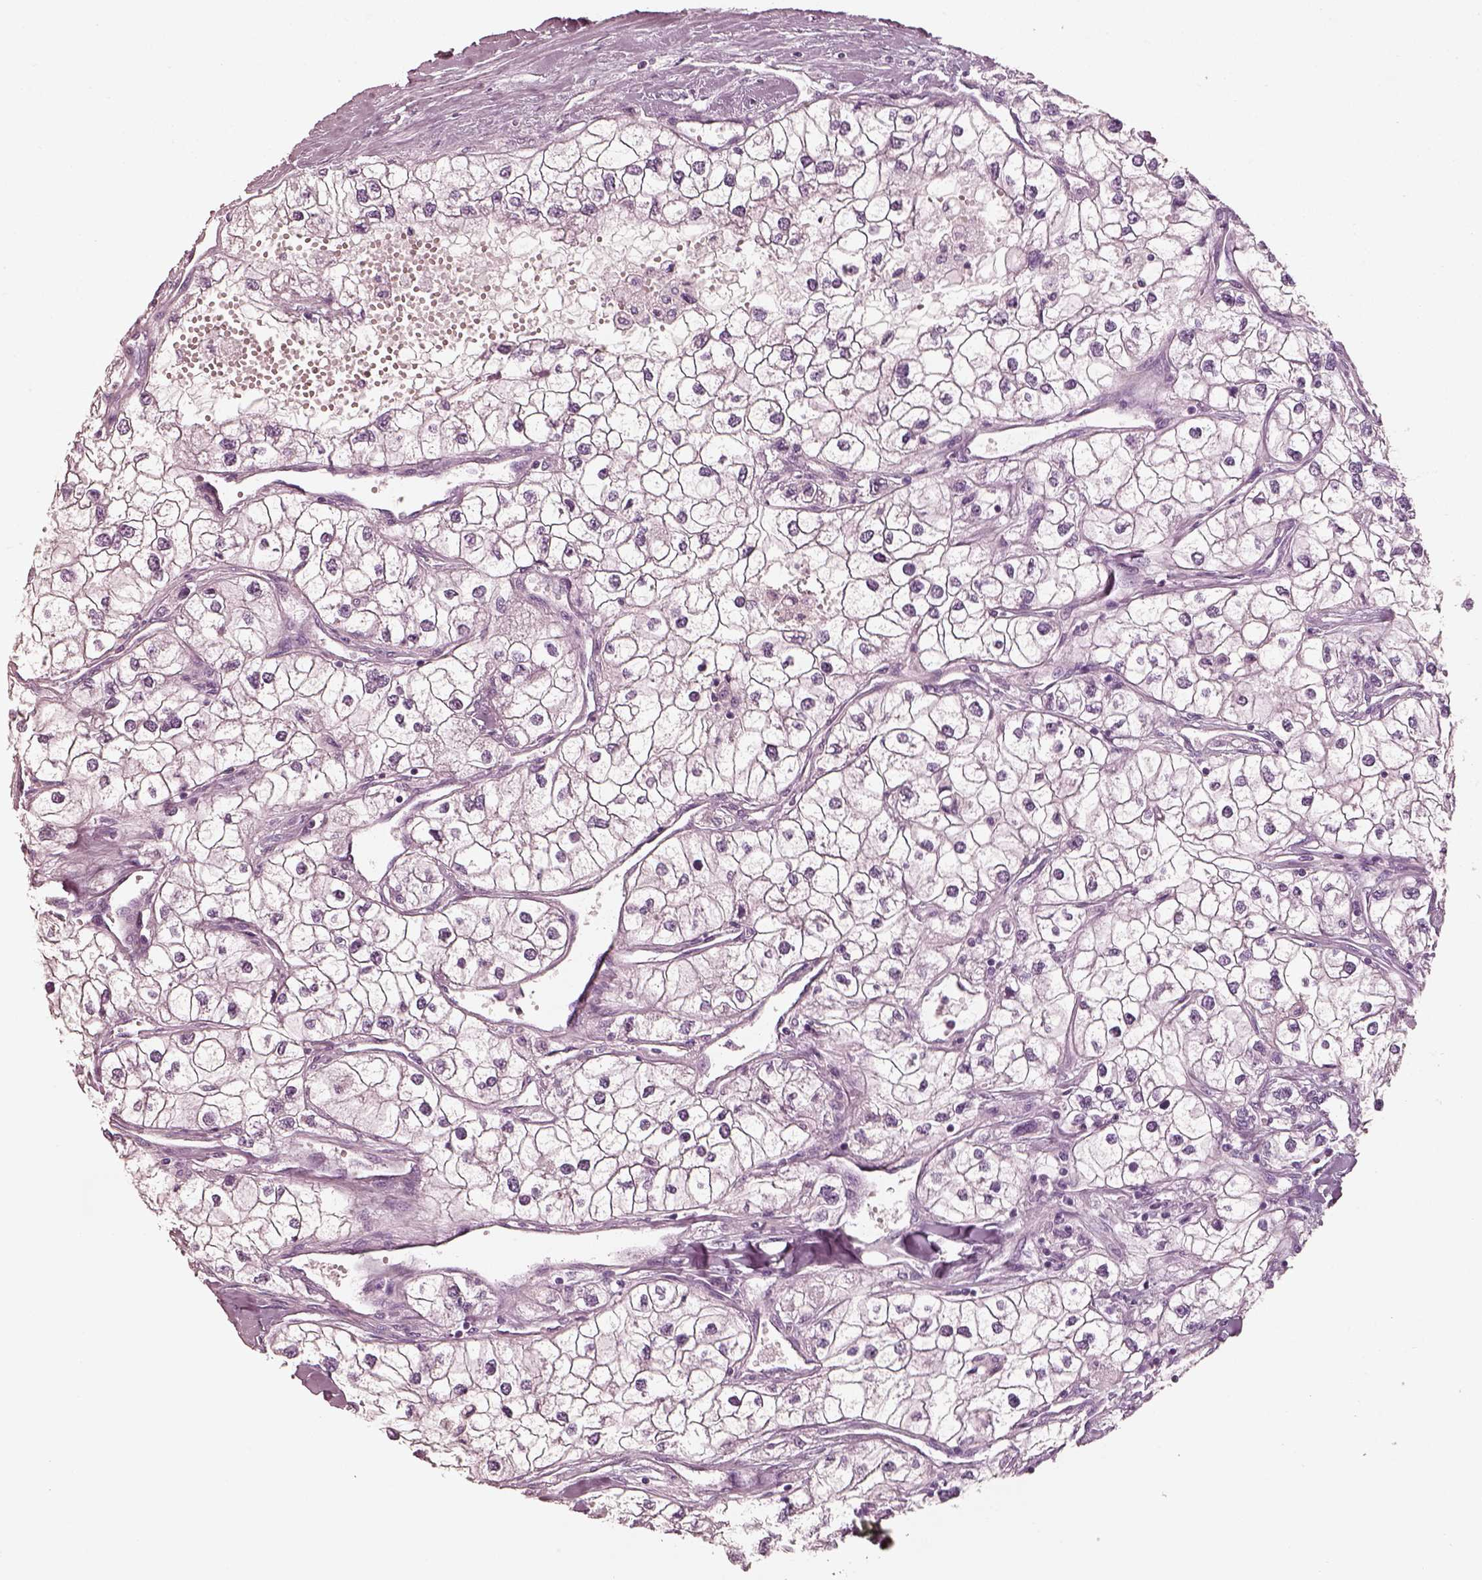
{"staining": {"intensity": "negative", "quantity": "none", "location": "none"}, "tissue": "renal cancer", "cell_type": "Tumor cells", "image_type": "cancer", "snomed": [{"axis": "morphology", "description": "Adenocarcinoma, NOS"}, {"axis": "topography", "description": "Kidney"}], "caption": "A high-resolution histopathology image shows IHC staining of renal cancer, which reveals no significant staining in tumor cells.", "gene": "R3HDML", "patient": {"sex": "male", "age": 59}}